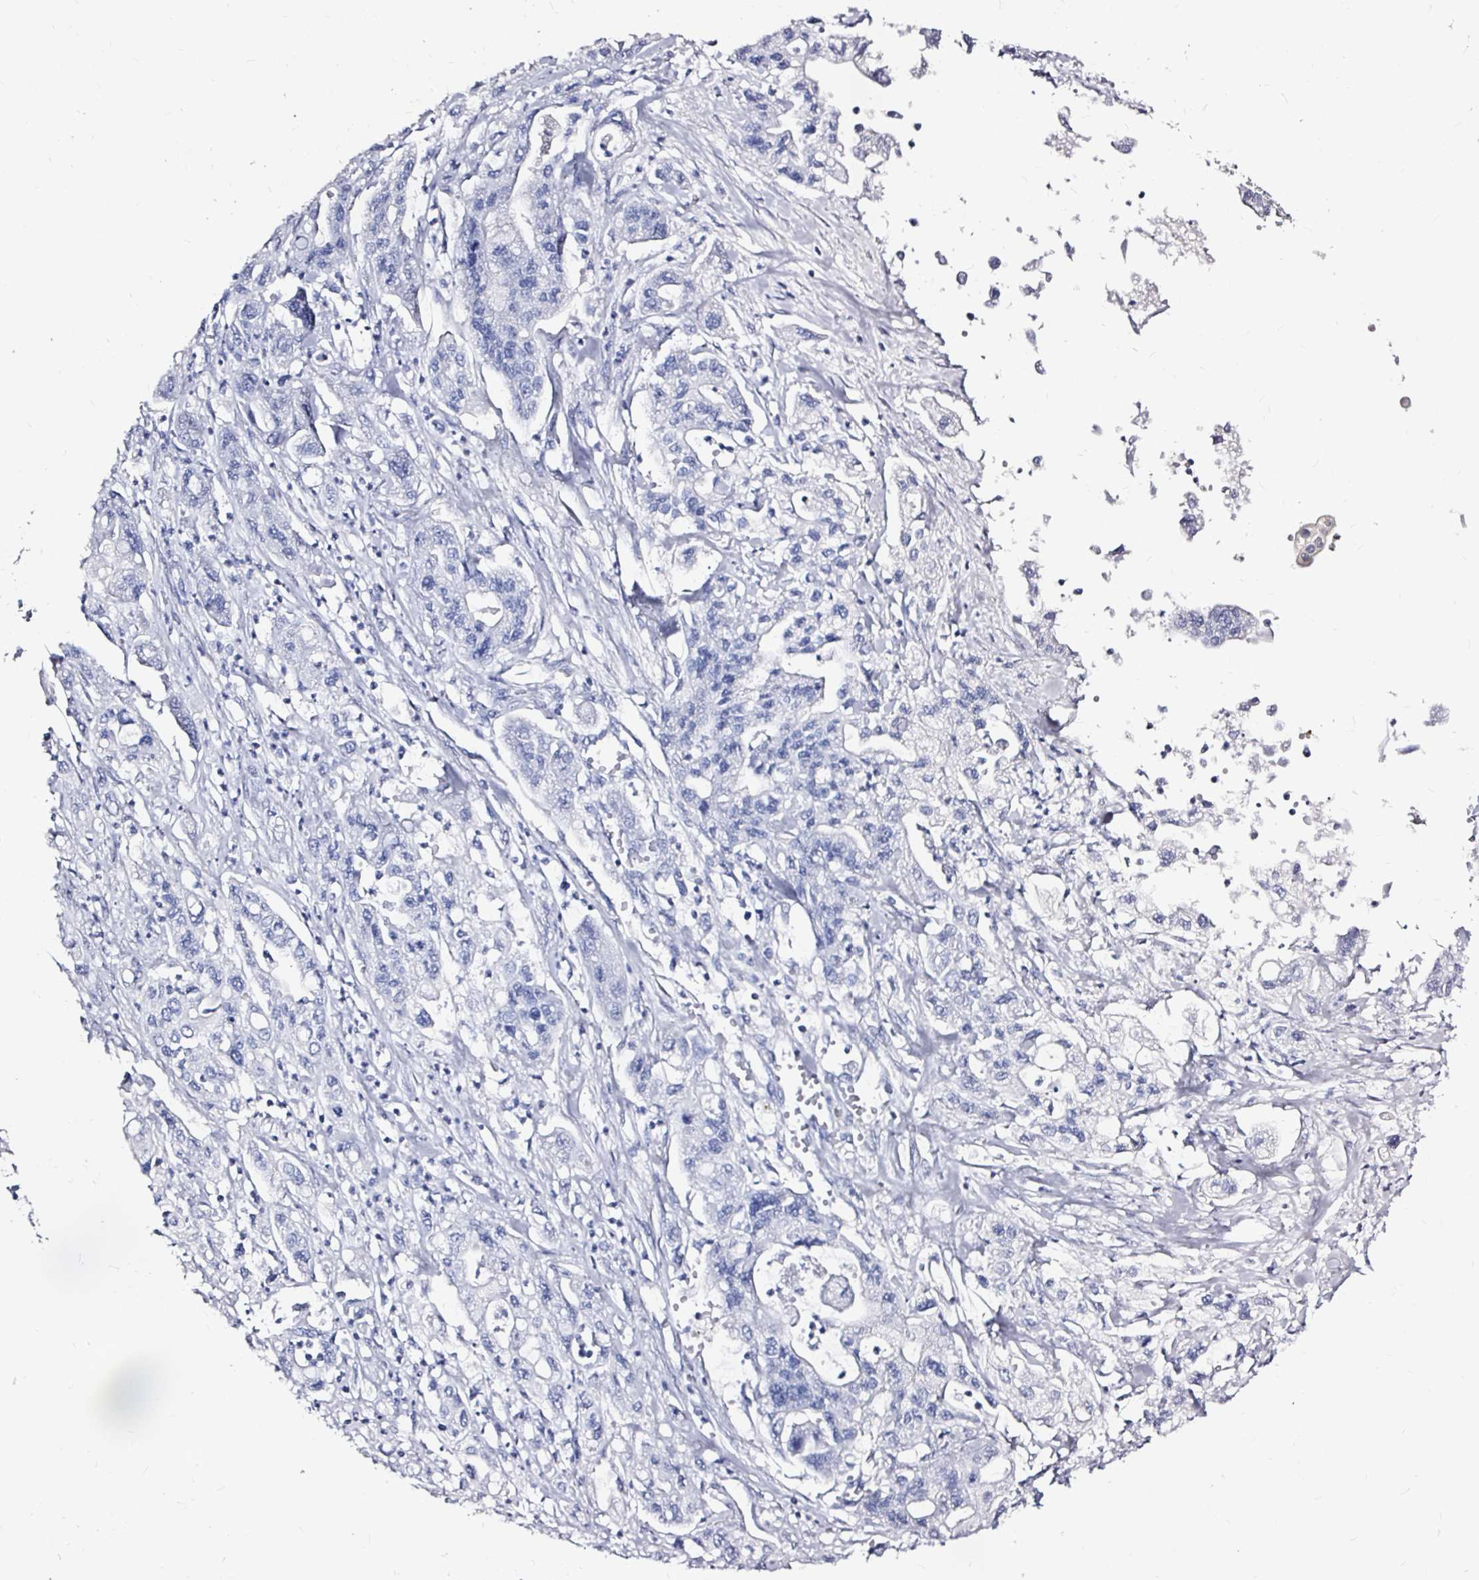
{"staining": {"intensity": "negative", "quantity": "none", "location": "none"}, "tissue": "pancreatic cancer", "cell_type": "Tumor cells", "image_type": "cancer", "snomed": [{"axis": "morphology", "description": "Adenocarcinoma, NOS"}, {"axis": "topography", "description": "Pancreas"}], "caption": "DAB immunohistochemical staining of pancreatic cancer (adenocarcinoma) exhibits no significant positivity in tumor cells. The staining is performed using DAB (3,3'-diaminobenzidine) brown chromogen with nuclei counter-stained in using hematoxylin.", "gene": "LUZP4", "patient": {"sex": "male", "age": 62}}